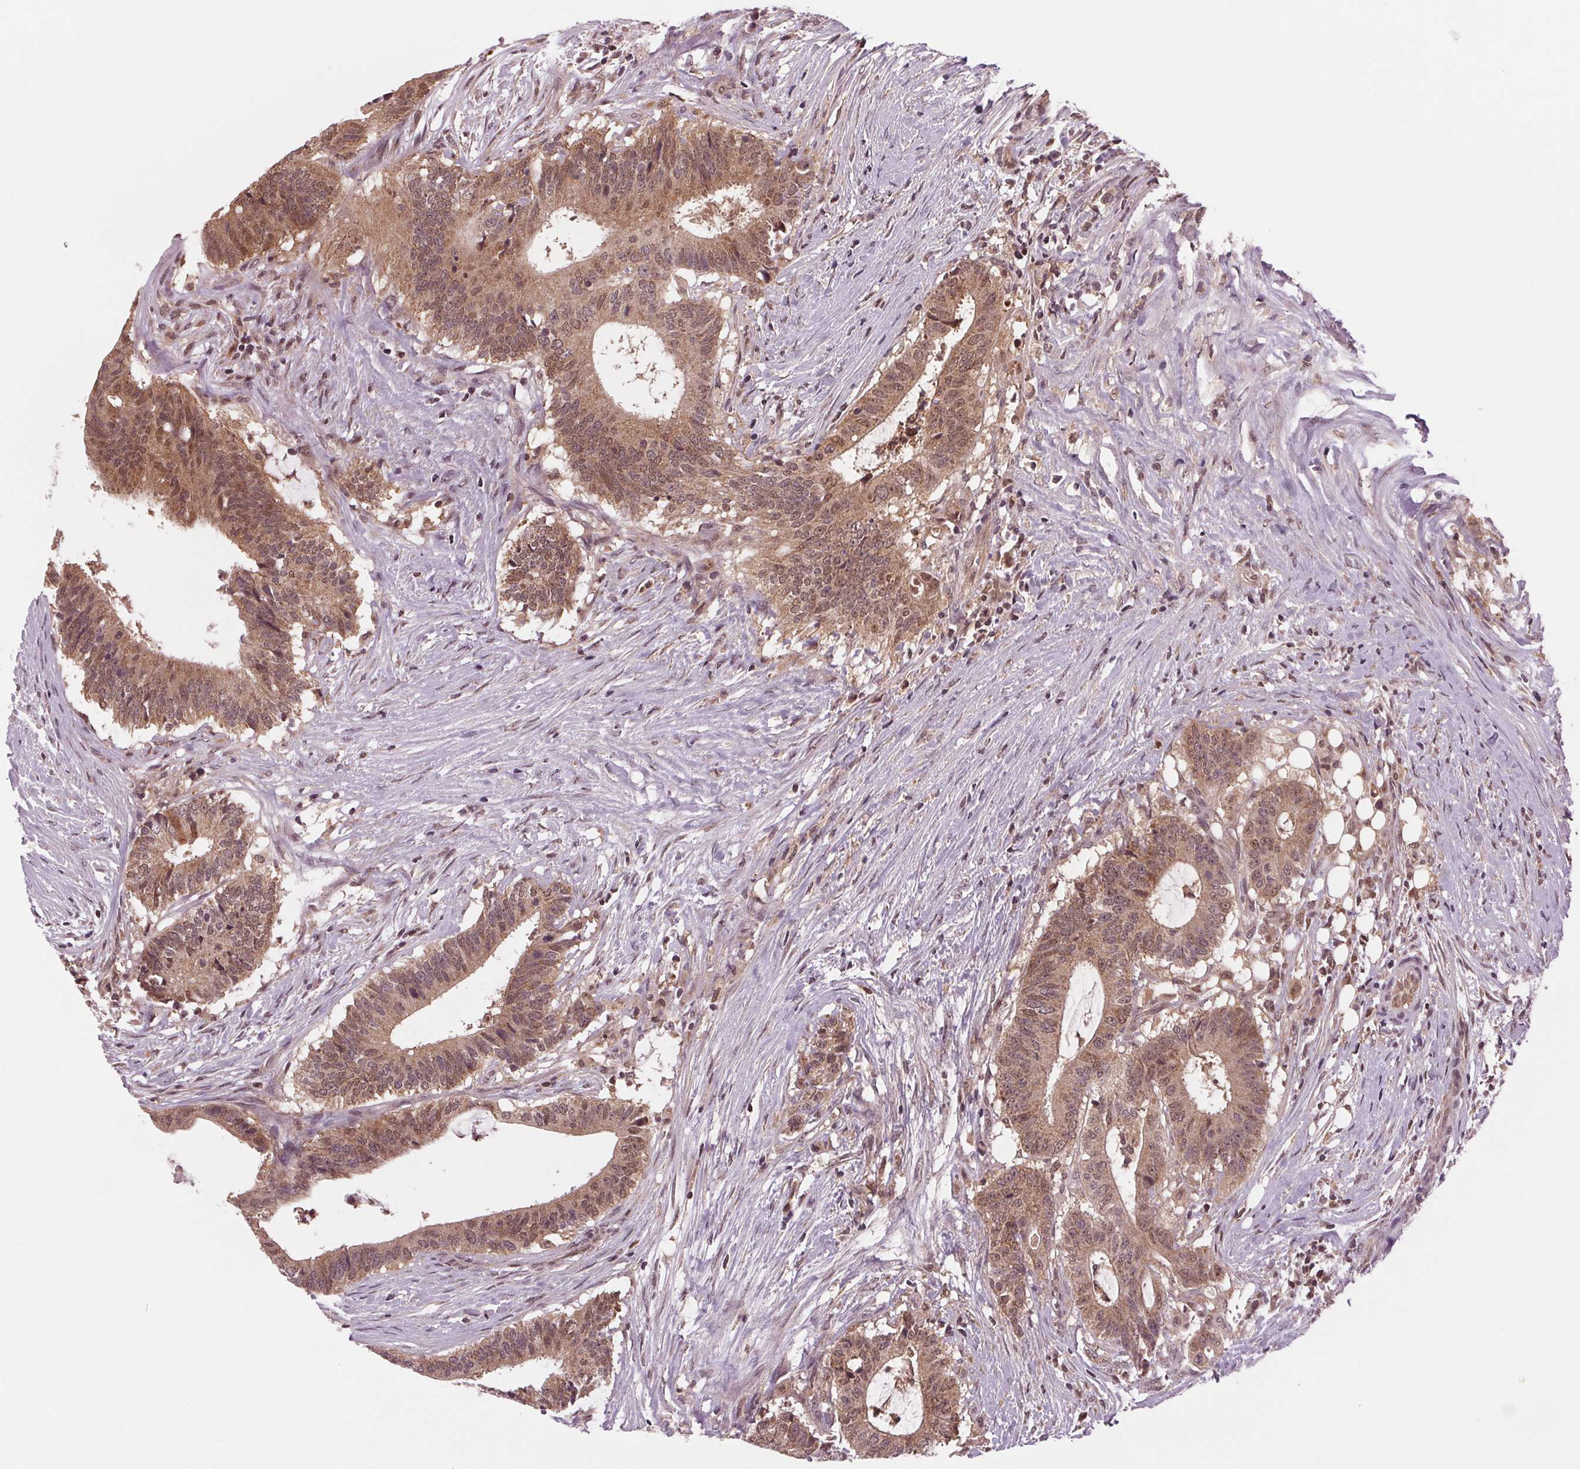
{"staining": {"intensity": "moderate", "quantity": ">75%", "location": "cytoplasmic/membranous"}, "tissue": "colorectal cancer", "cell_type": "Tumor cells", "image_type": "cancer", "snomed": [{"axis": "morphology", "description": "Adenocarcinoma, NOS"}, {"axis": "topography", "description": "Colon"}], "caption": "Colorectal cancer (adenocarcinoma) stained for a protein shows moderate cytoplasmic/membranous positivity in tumor cells.", "gene": "STAT3", "patient": {"sex": "female", "age": 43}}